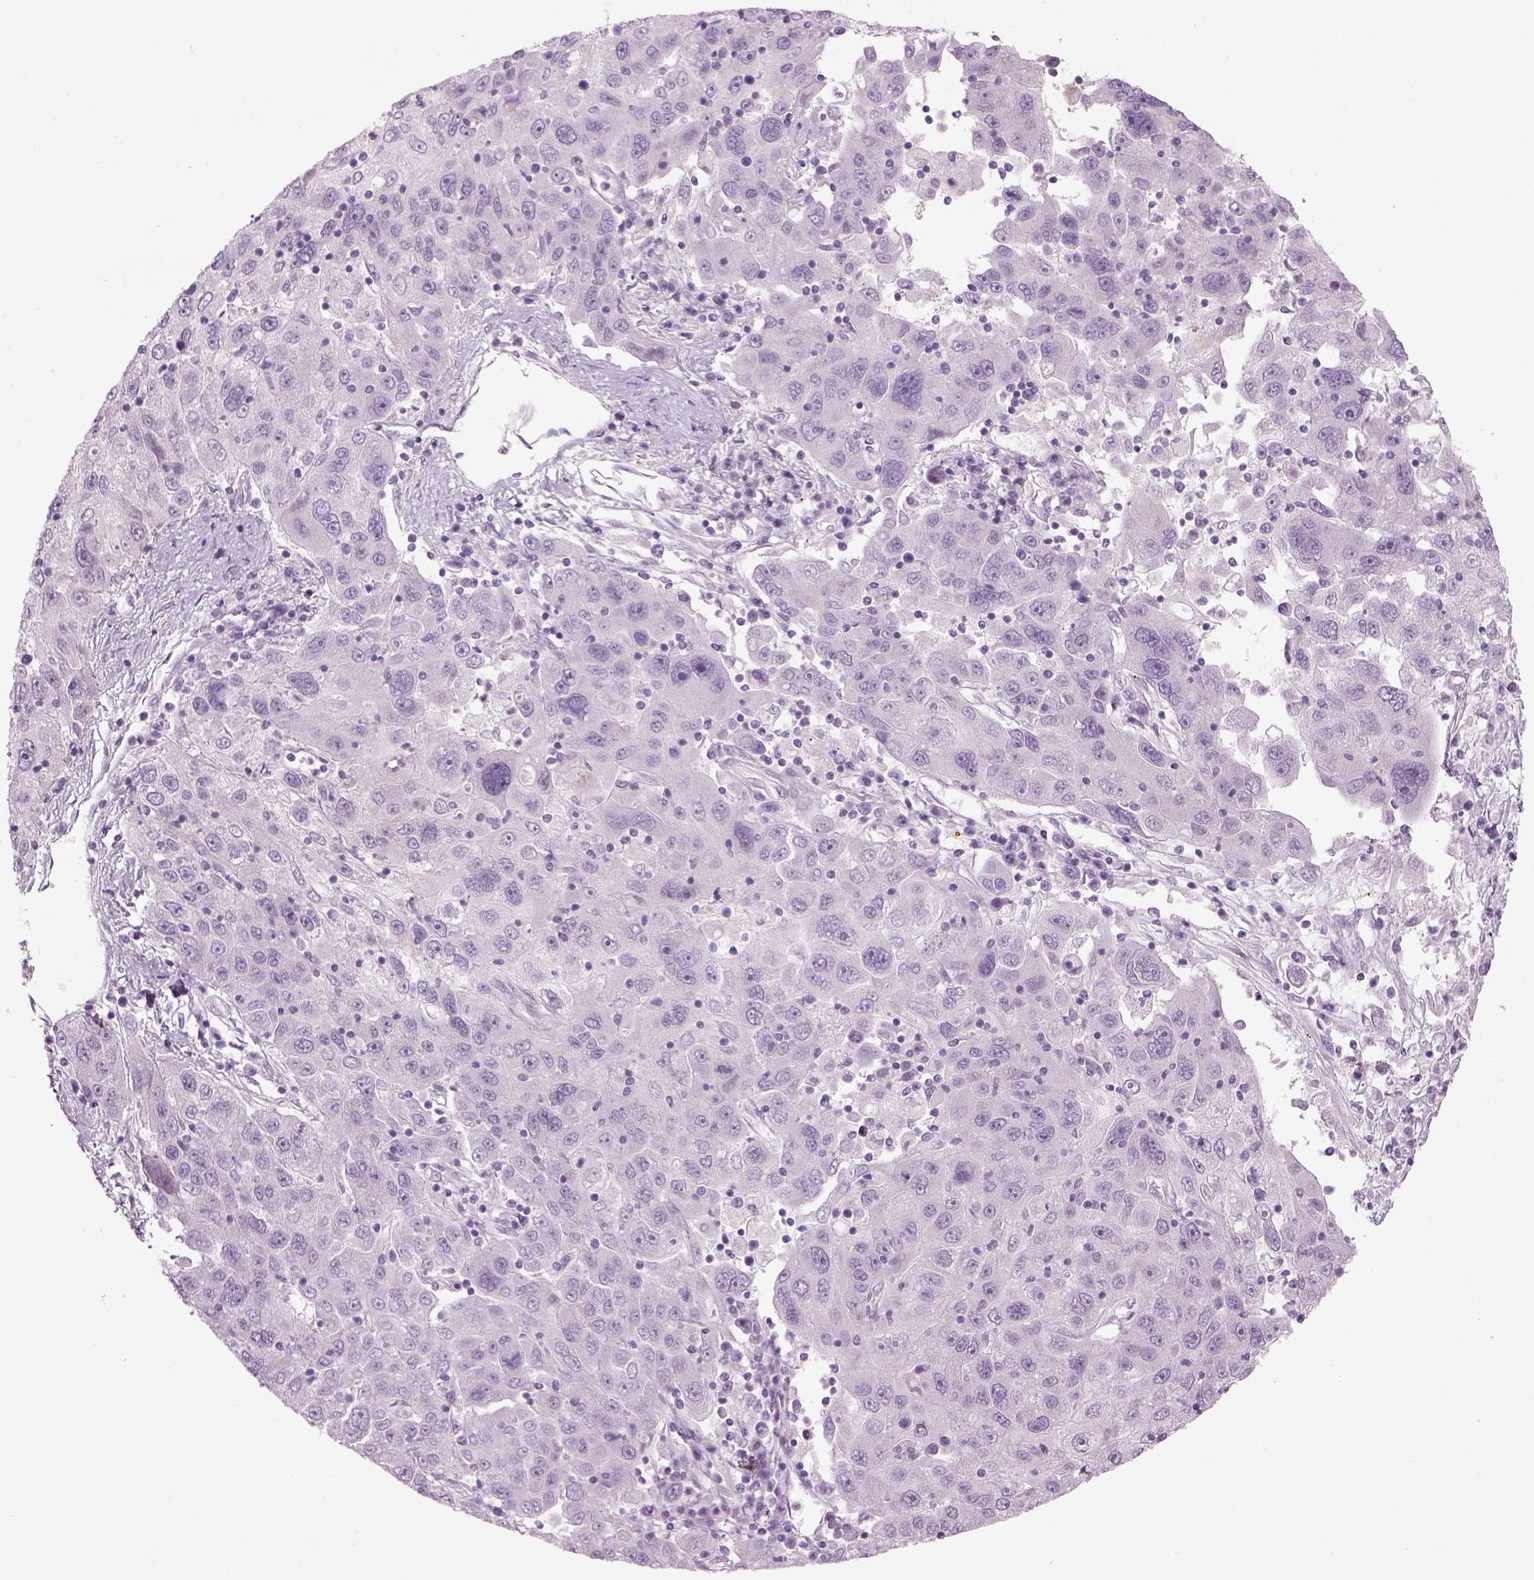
{"staining": {"intensity": "negative", "quantity": "none", "location": "none"}, "tissue": "stomach cancer", "cell_type": "Tumor cells", "image_type": "cancer", "snomed": [{"axis": "morphology", "description": "Adenocarcinoma, NOS"}, {"axis": "topography", "description": "Stomach"}], "caption": "DAB immunohistochemical staining of adenocarcinoma (stomach) displays no significant staining in tumor cells.", "gene": "MDH1B", "patient": {"sex": "male", "age": 56}}